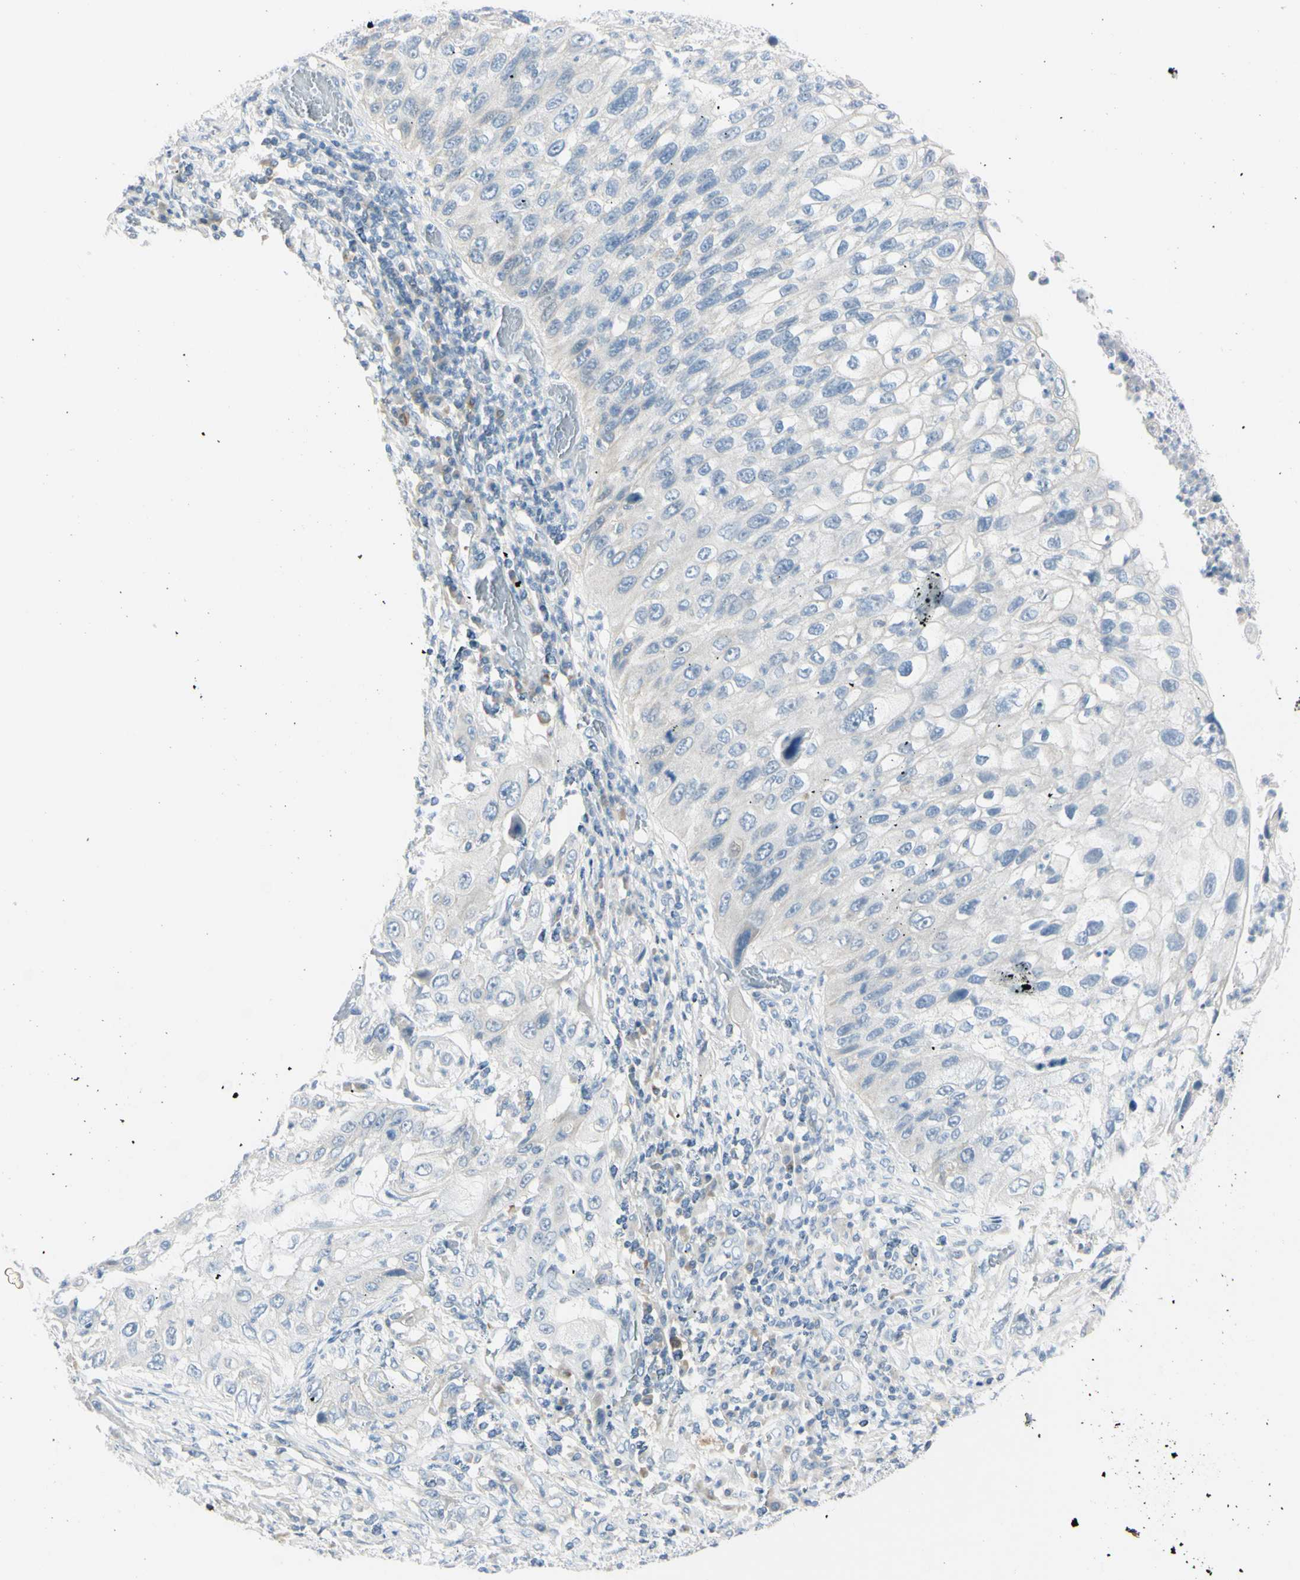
{"staining": {"intensity": "negative", "quantity": "none", "location": "none"}, "tissue": "lung cancer", "cell_type": "Tumor cells", "image_type": "cancer", "snomed": [{"axis": "morphology", "description": "Inflammation, NOS"}, {"axis": "morphology", "description": "Squamous cell carcinoma, NOS"}, {"axis": "topography", "description": "Lymph node"}, {"axis": "topography", "description": "Soft tissue"}, {"axis": "topography", "description": "Lung"}], "caption": "A high-resolution histopathology image shows IHC staining of lung cancer (squamous cell carcinoma), which shows no significant positivity in tumor cells.", "gene": "ASB9", "patient": {"sex": "male", "age": 66}}